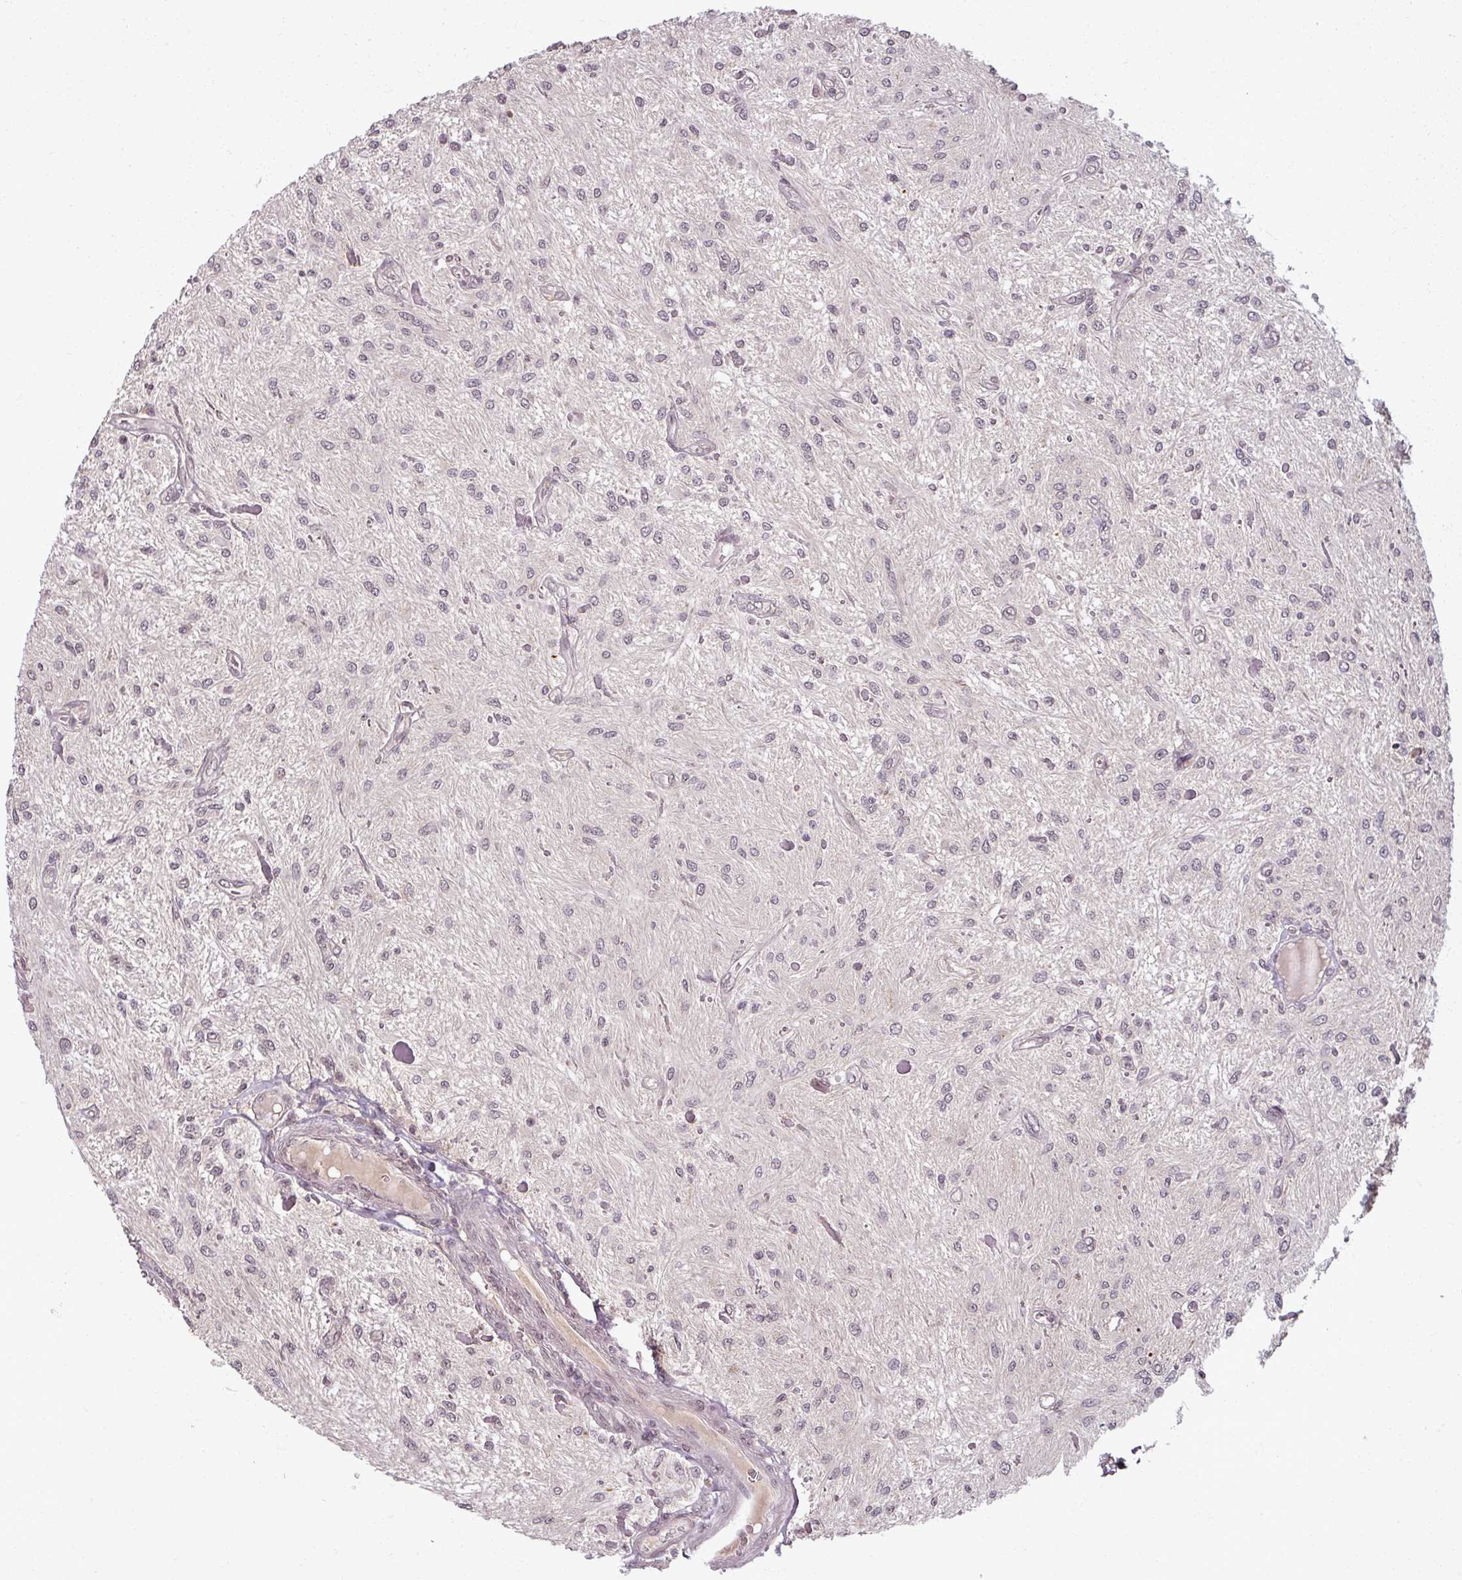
{"staining": {"intensity": "negative", "quantity": "none", "location": "none"}, "tissue": "glioma", "cell_type": "Tumor cells", "image_type": "cancer", "snomed": [{"axis": "morphology", "description": "Glioma, malignant, Low grade"}, {"axis": "topography", "description": "Cerebellum"}], "caption": "A high-resolution histopathology image shows immunohistochemistry staining of malignant glioma (low-grade), which reveals no significant staining in tumor cells. (DAB IHC visualized using brightfield microscopy, high magnification).", "gene": "POLR2G", "patient": {"sex": "female", "age": 14}}